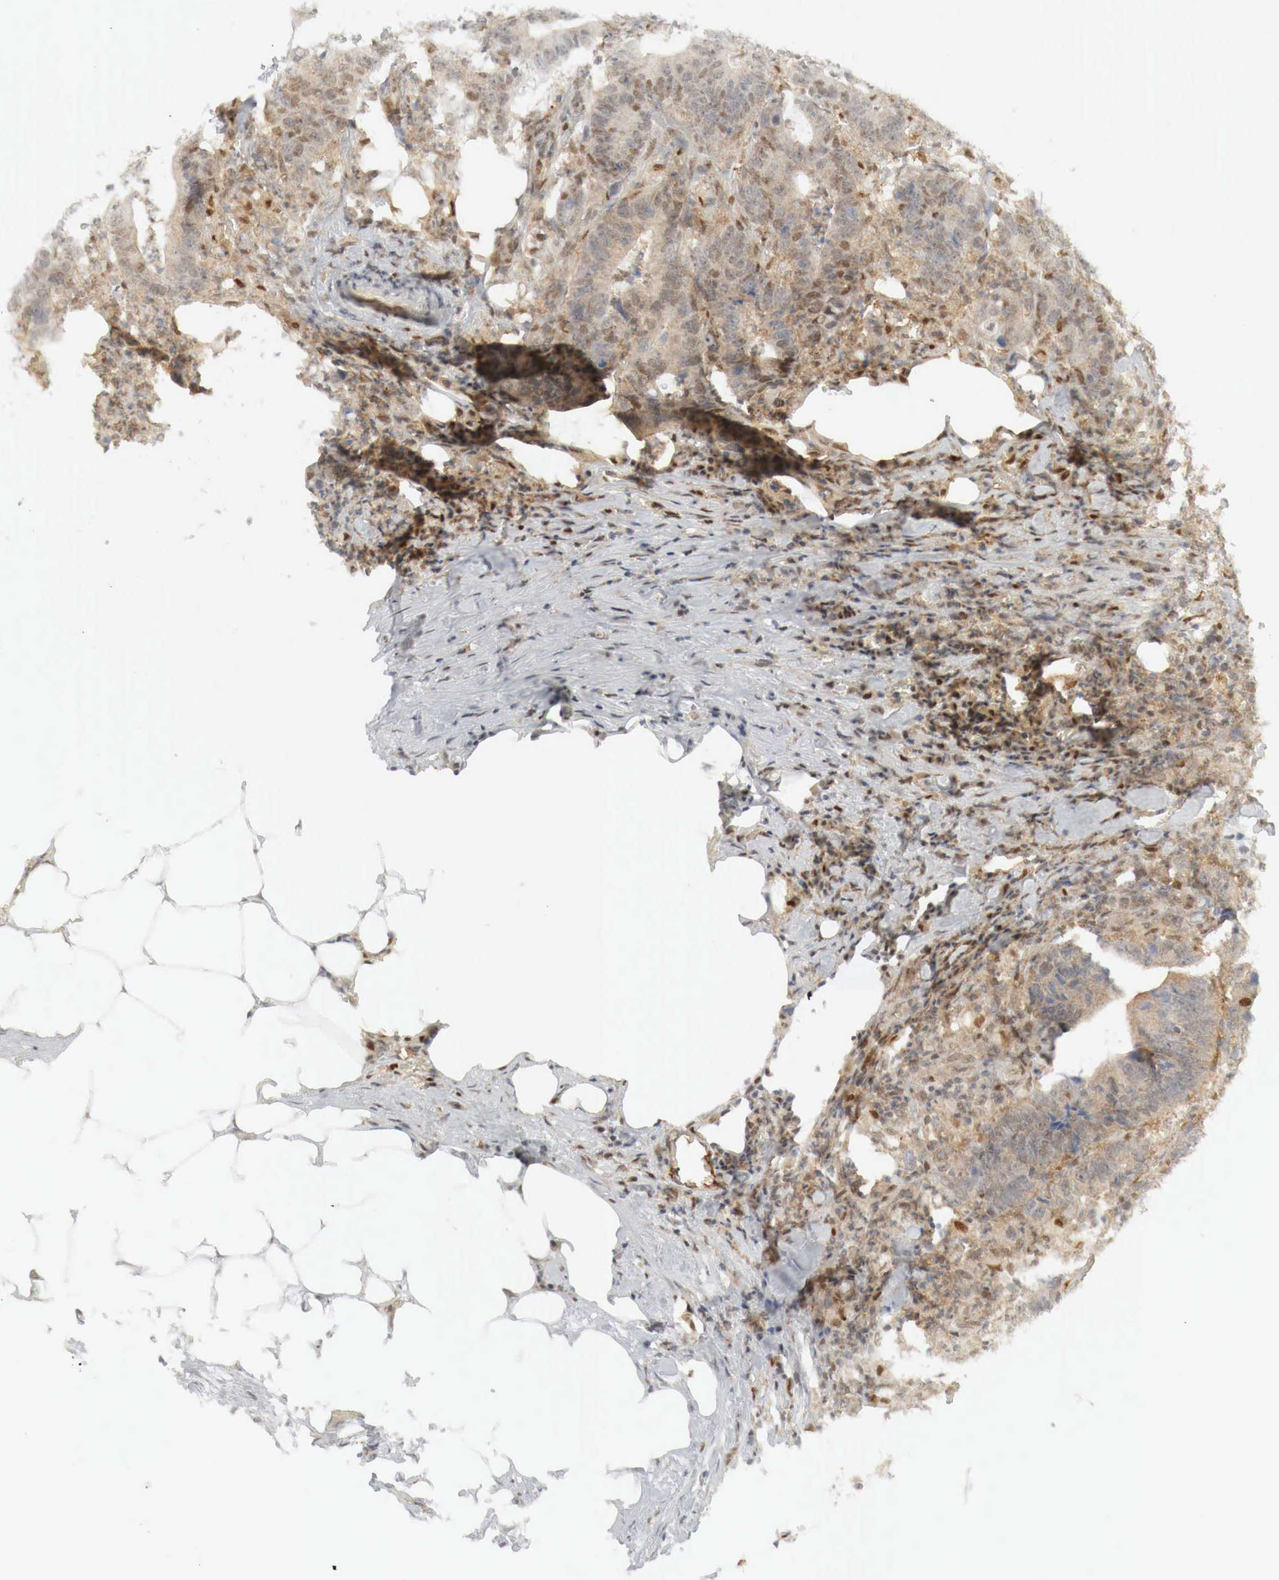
{"staining": {"intensity": "moderate", "quantity": "25%-75%", "location": "cytoplasmic/membranous,nuclear"}, "tissue": "colorectal cancer", "cell_type": "Tumor cells", "image_type": "cancer", "snomed": [{"axis": "morphology", "description": "Adenocarcinoma, NOS"}, {"axis": "topography", "description": "Colon"}], "caption": "A medium amount of moderate cytoplasmic/membranous and nuclear expression is identified in about 25%-75% of tumor cells in colorectal cancer (adenocarcinoma) tissue.", "gene": "MYC", "patient": {"sex": "female", "age": 76}}